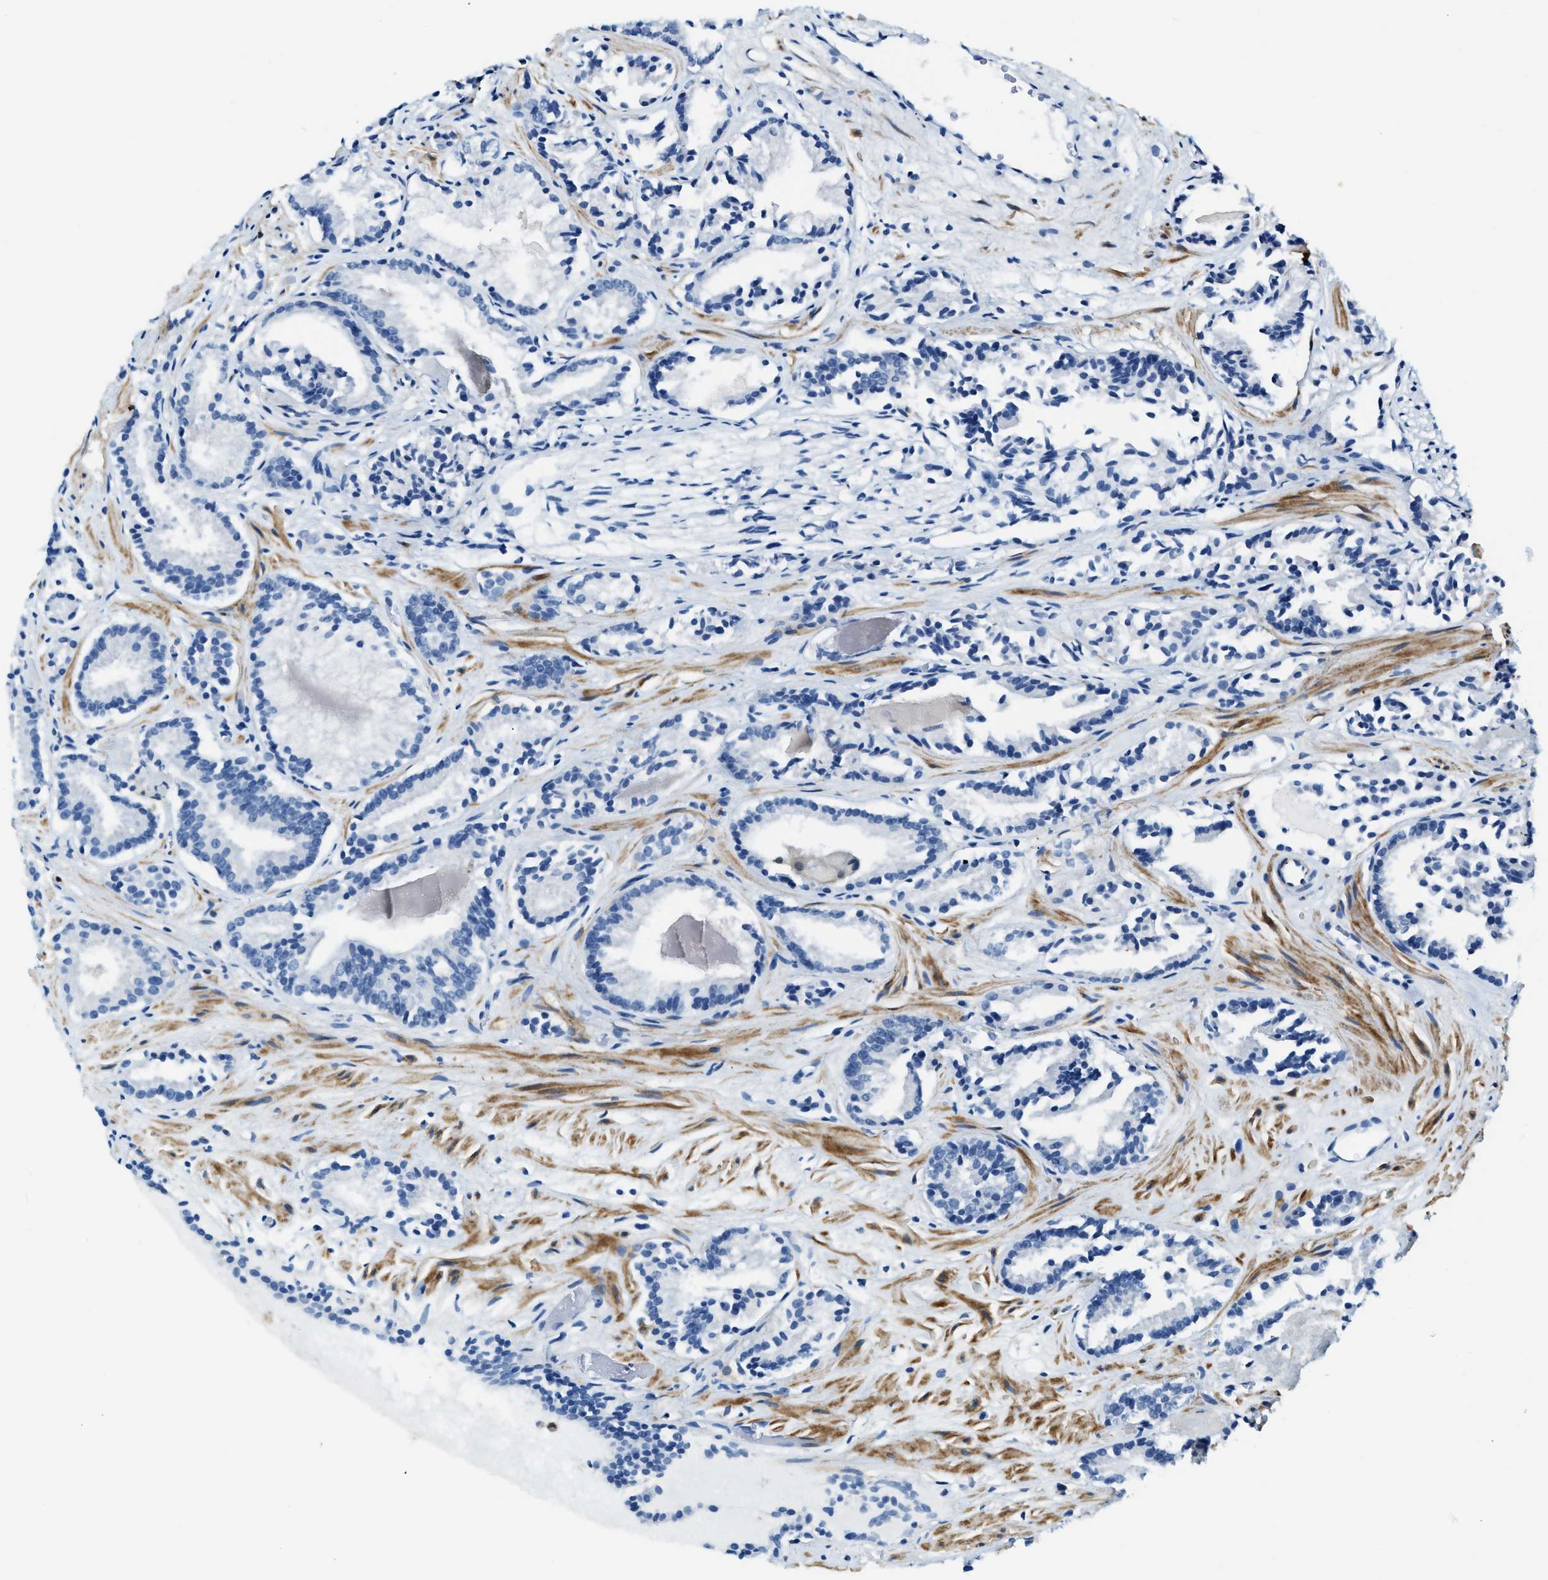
{"staining": {"intensity": "negative", "quantity": "none", "location": "none"}, "tissue": "prostate cancer", "cell_type": "Tumor cells", "image_type": "cancer", "snomed": [{"axis": "morphology", "description": "Adenocarcinoma, Low grade"}, {"axis": "topography", "description": "Prostate"}], "caption": "Immunohistochemical staining of adenocarcinoma (low-grade) (prostate) demonstrates no significant expression in tumor cells.", "gene": "EIF2AK2", "patient": {"sex": "male", "age": 51}}